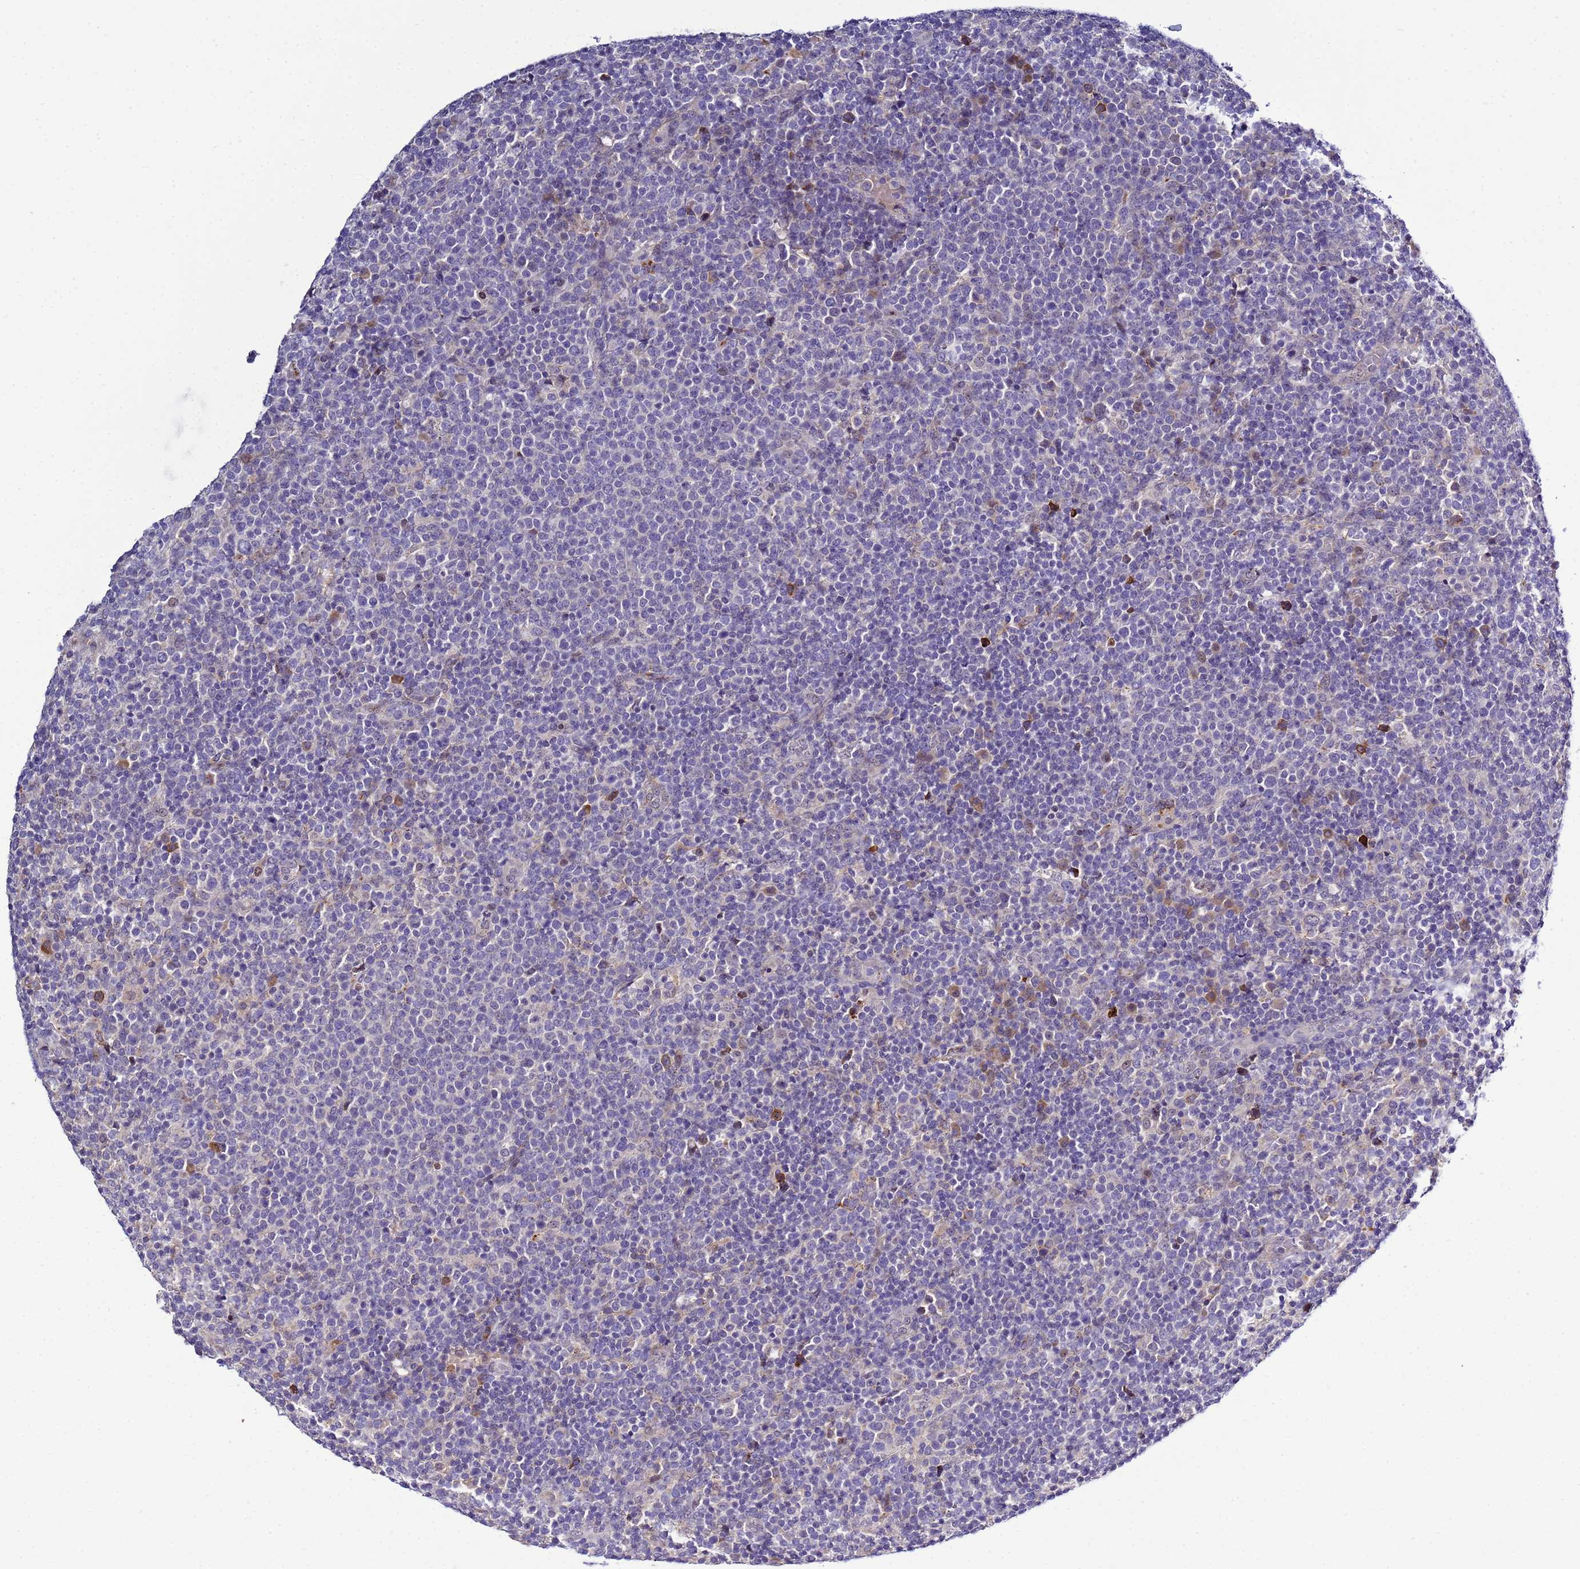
{"staining": {"intensity": "negative", "quantity": "none", "location": "none"}, "tissue": "lymphoma", "cell_type": "Tumor cells", "image_type": "cancer", "snomed": [{"axis": "morphology", "description": "Malignant lymphoma, non-Hodgkin's type, High grade"}, {"axis": "topography", "description": "Lymph node"}], "caption": "Immunohistochemical staining of lymphoma exhibits no significant expression in tumor cells.", "gene": "NOL8", "patient": {"sex": "male", "age": 61}}